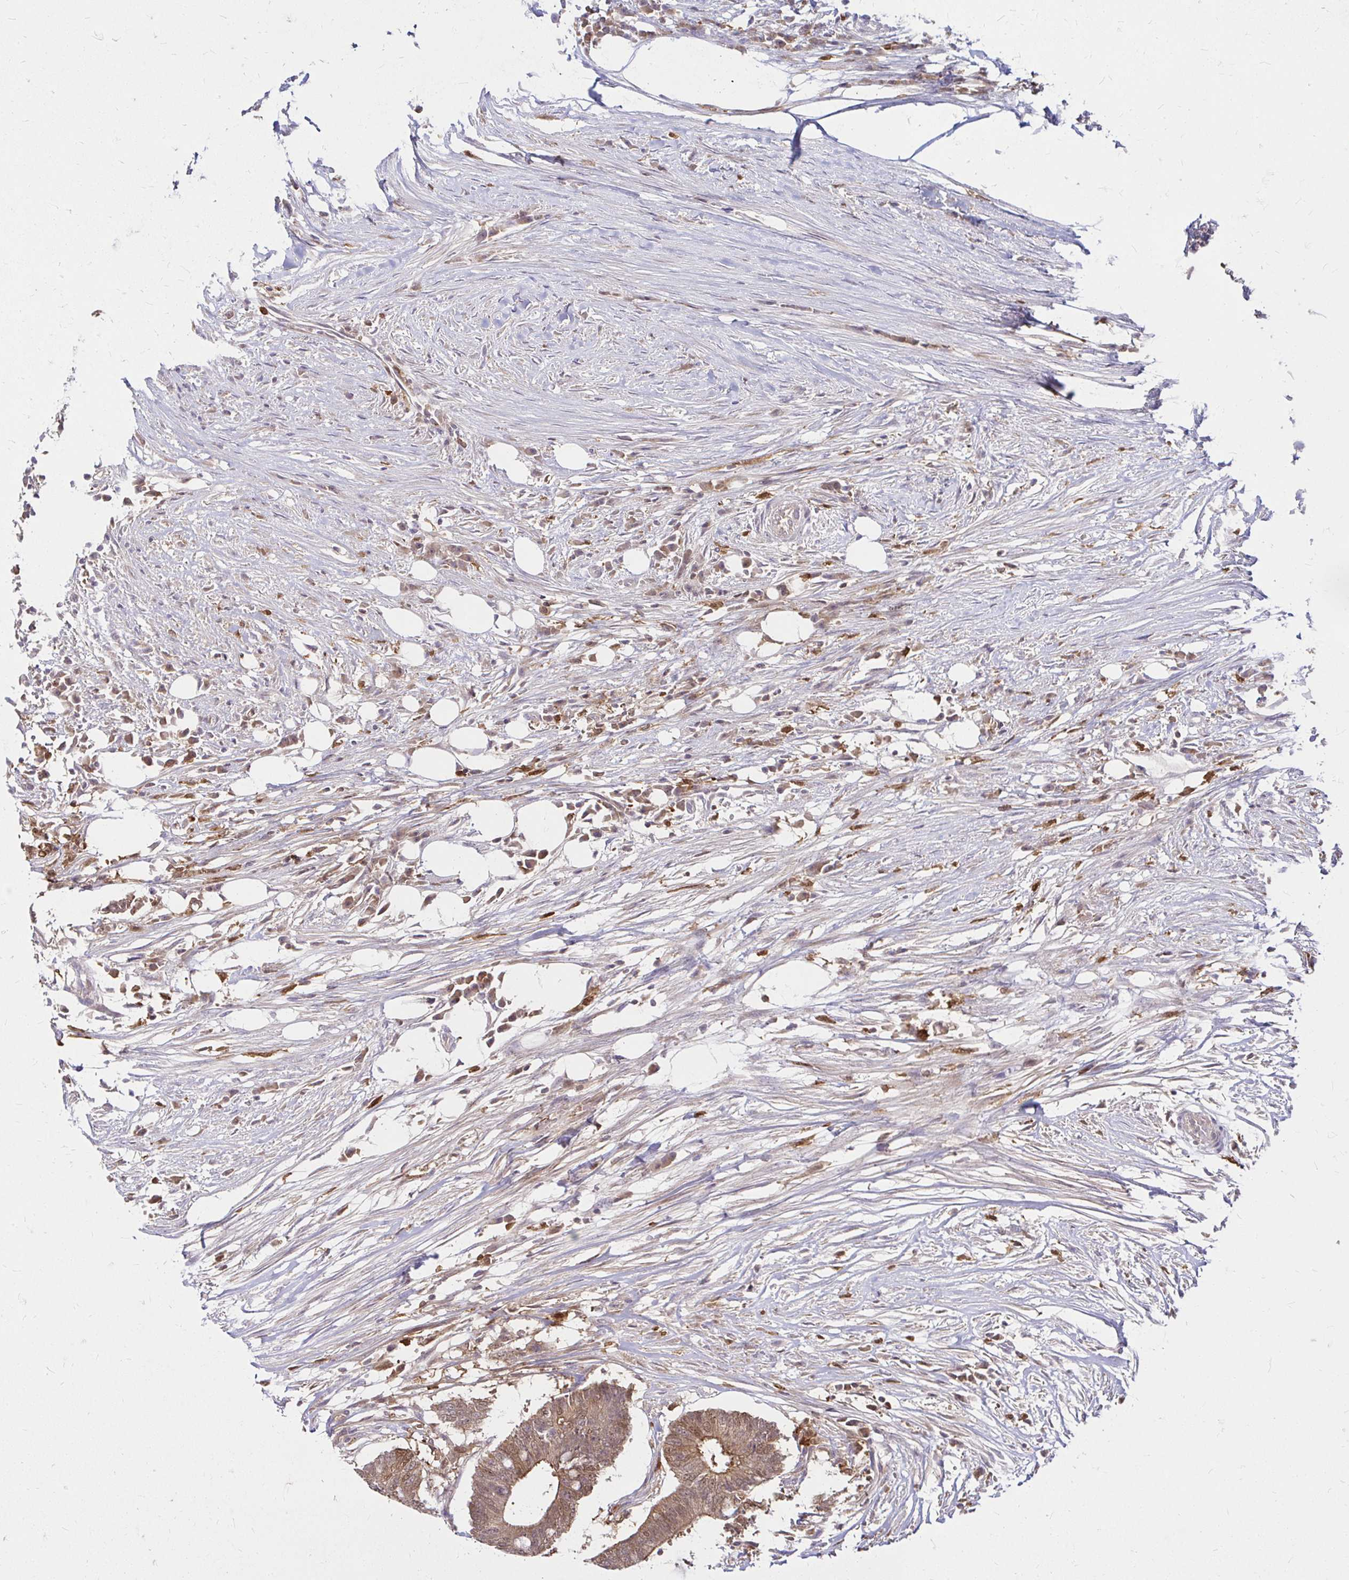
{"staining": {"intensity": "moderate", "quantity": ">75%", "location": "cytoplasmic/membranous"}, "tissue": "colorectal cancer", "cell_type": "Tumor cells", "image_type": "cancer", "snomed": [{"axis": "morphology", "description": "Adenocarcinoma, NOS"}, {"axis": "topography", "description": "Colon"}], "caption": "Immunohistochemical staining of colorectal cancer (adenocarcinoma) demonstrates medium levels of moderate cytoplasmic/membranous protein staining in approximately >75% of tumor cells. (brown staining indicates protein expression, while blue staining denotes nuclei).", "gene": "PYCARD", "patient": {"sex": "female", "age": 43}}